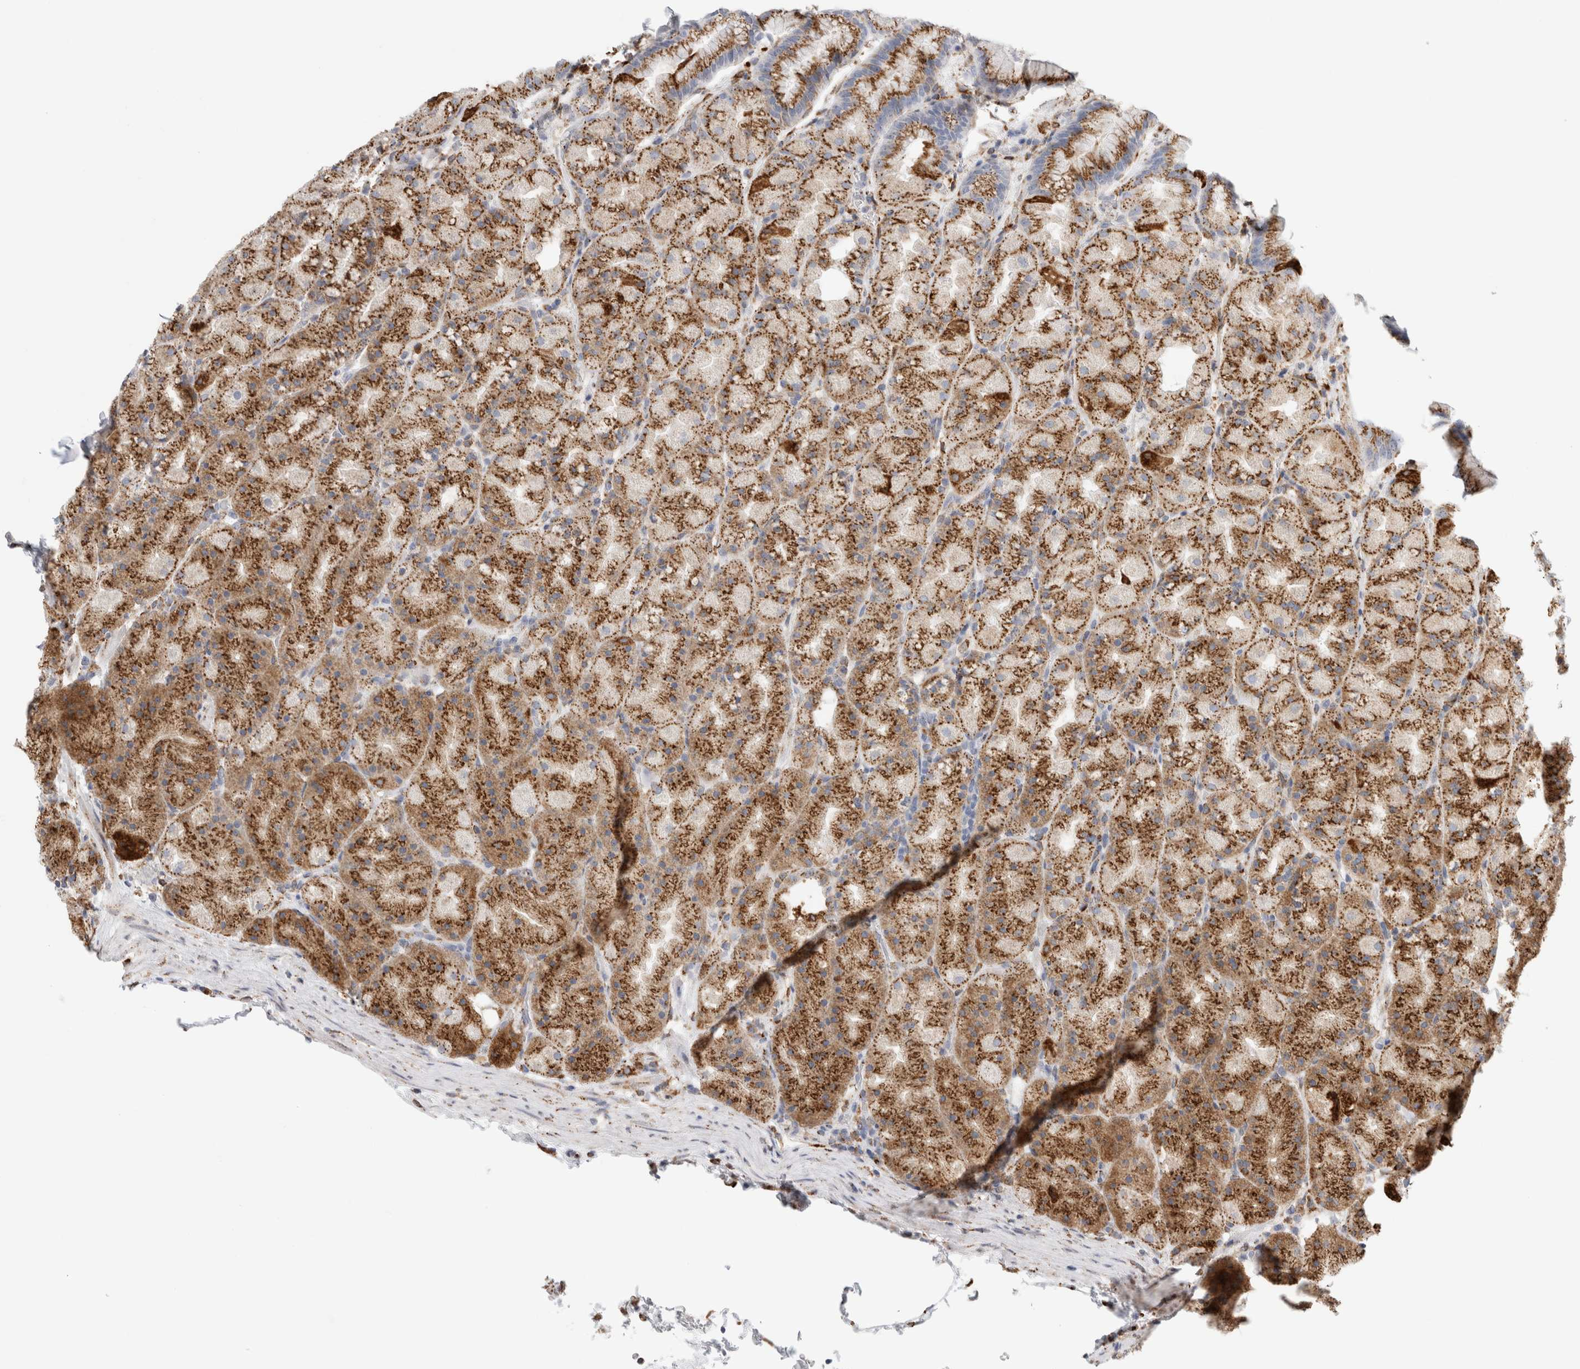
{"staining": {"intensity": "moderate", "quantity": ">75%", "location": "cytoplasmic/membranous"}, "tissue": "stomach", "cell_type": "Glandular cells", "image_type": "normal", "snomed": [{"axis": "morphology", "description": "Normal tissue, NOS"}, {"axis": "topography", "description": "Stomach, upper"}, {"axis": "topography", "description": "Stomach"}], "caption": "Protein expression by immunohistochemistry (IHC) shows moderate cytoplasmic/membranous staining in about >75% of glandular cells in benign stomach.", "gene": "MCFD2", "patient": {"sex": "male", "age": 48}}